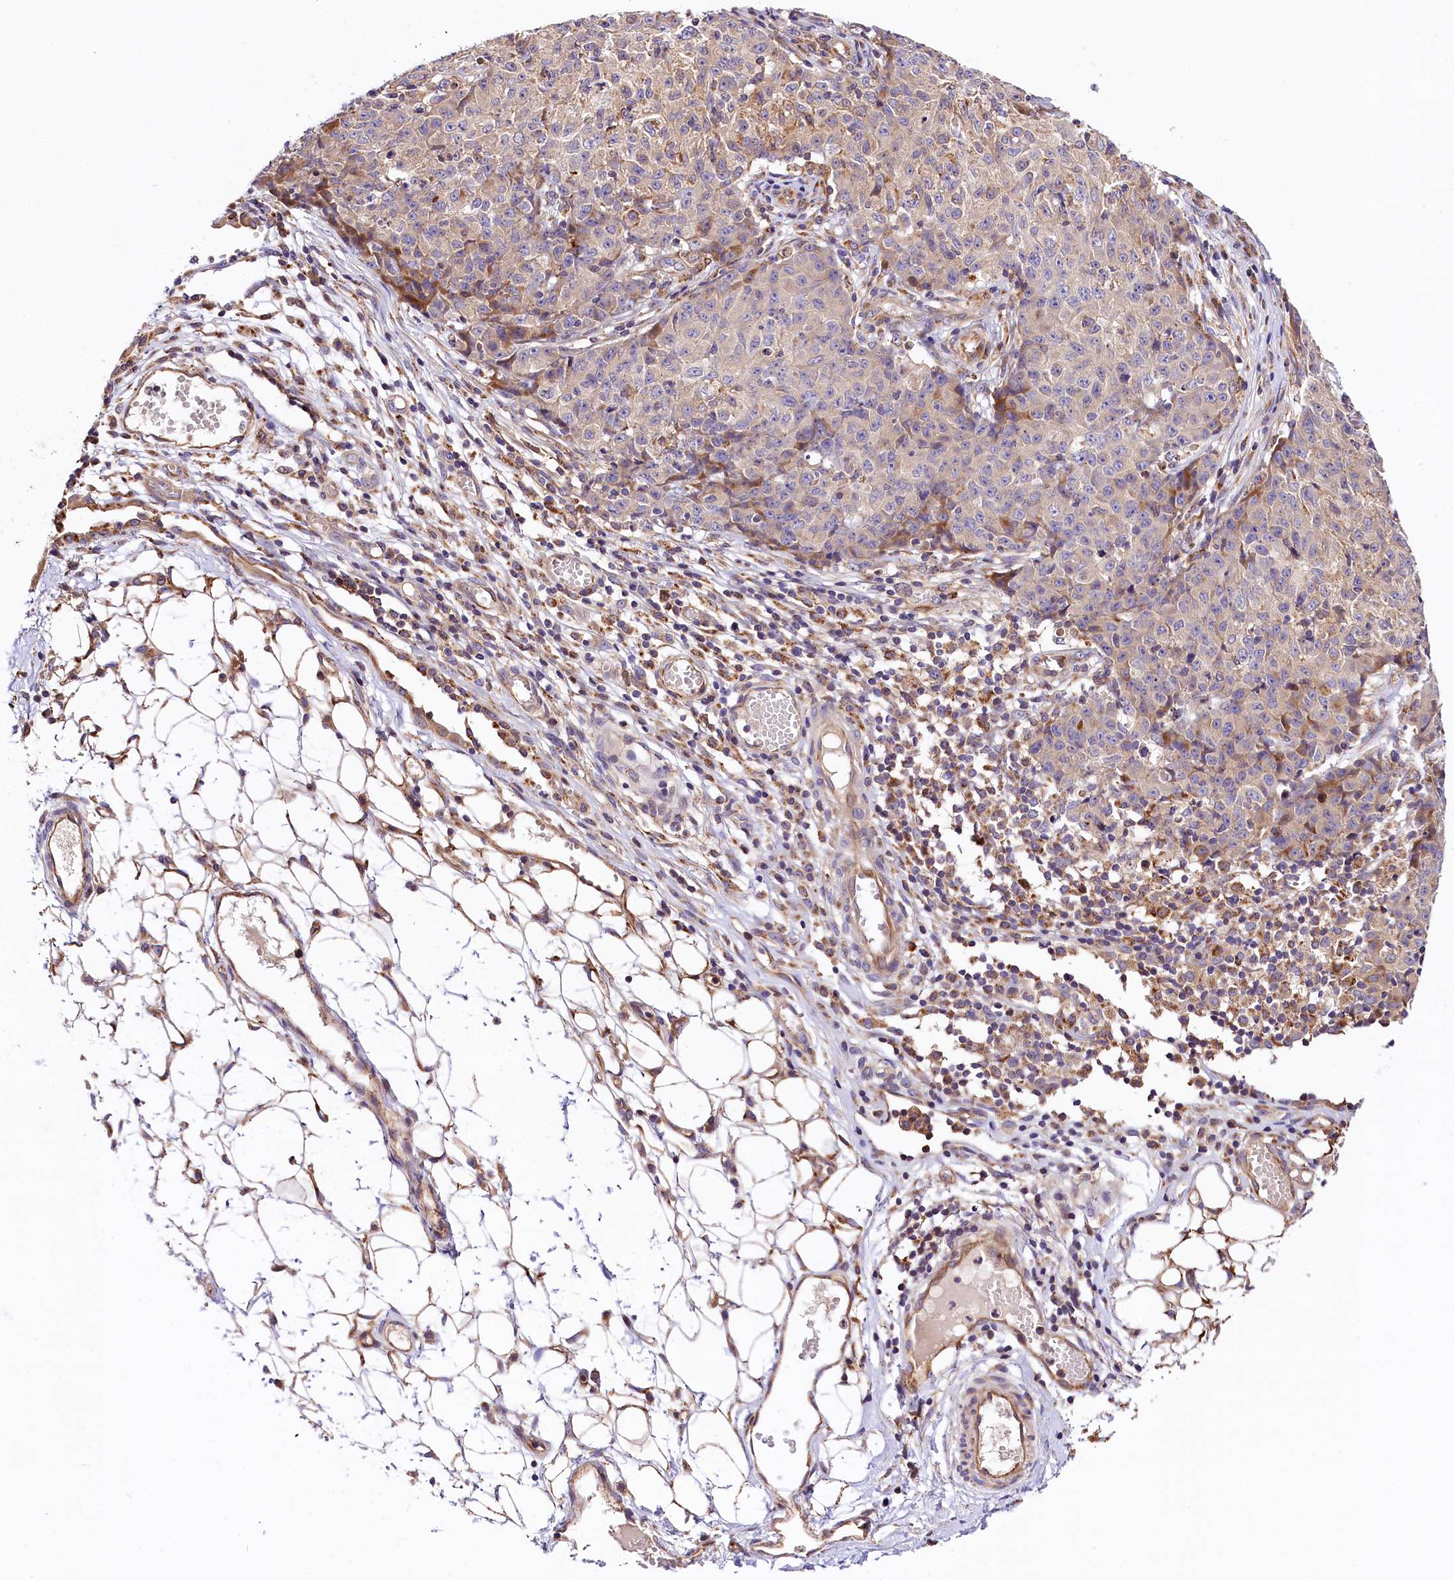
{"staining": {"intensity": "negative", "quantity": "none", "location": "none"}, "tissue": "ovarian cancer", "cell_type": "Tumor cells", "image_type": "cancer", "snomed": [{"axis": "morphology", "description": "Carcinoma, endometroid"}, {"axis": "topography", "description": "Ovary"}], "caption": "This is a micrograph of IHC staining of endometroid carcinoma (ovarian), which shows no positivity in tumor cells.", "gene": "ARMC6", "patient": {"sex": "female", "age": 42}}